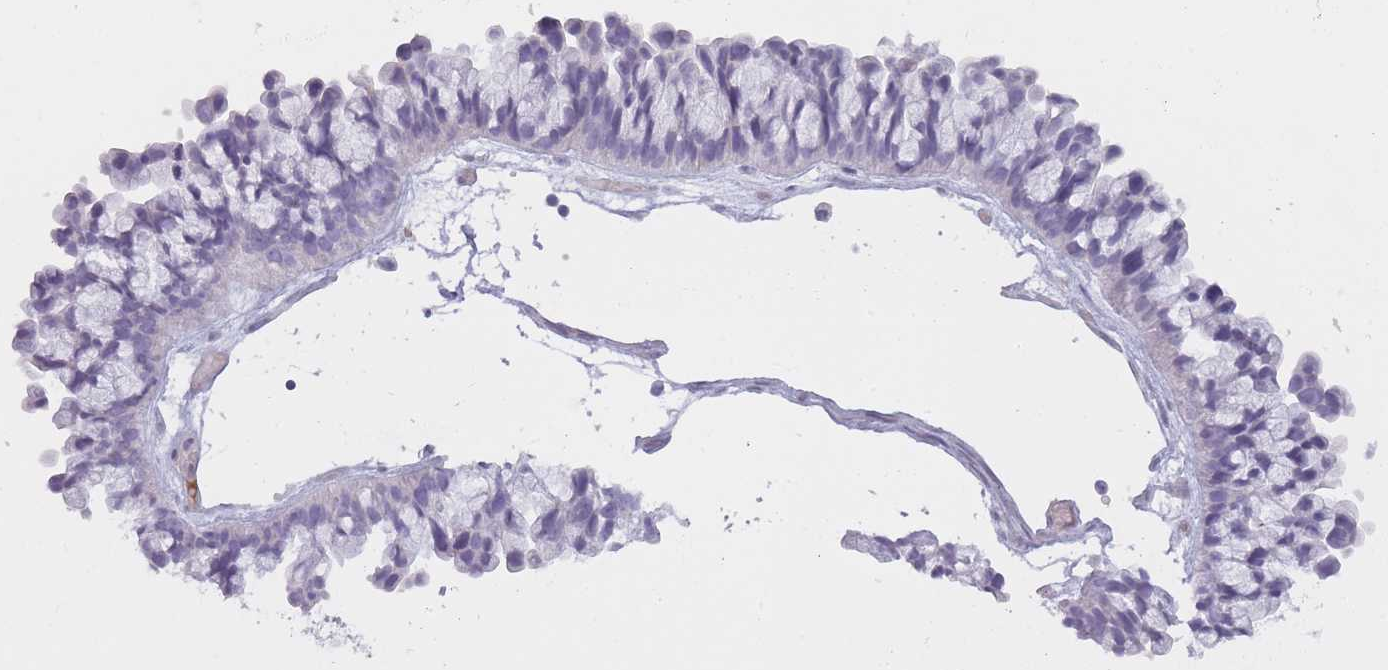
{"staining": {"intensity": "negative", "quantity": "none", "location": "none"}, "tissue": "ovarian cancer", "cell_type": "Tumor cells", "image_type": "cancer", "snomed": [{"axis": "morphology", "description": "Cystadenocarcinoma, serous, NOS"}, {"axis": "topography", "description": "Ovary"}], "caption": "The immunohistochemistry (IHC) histopathology image has no significant positivity in tumor cells of ovarian cancer (serous cystadenocarcinoma) tissue.", "gene": "PGRMC2", "patient": {"sex": "female", "age": 56}}